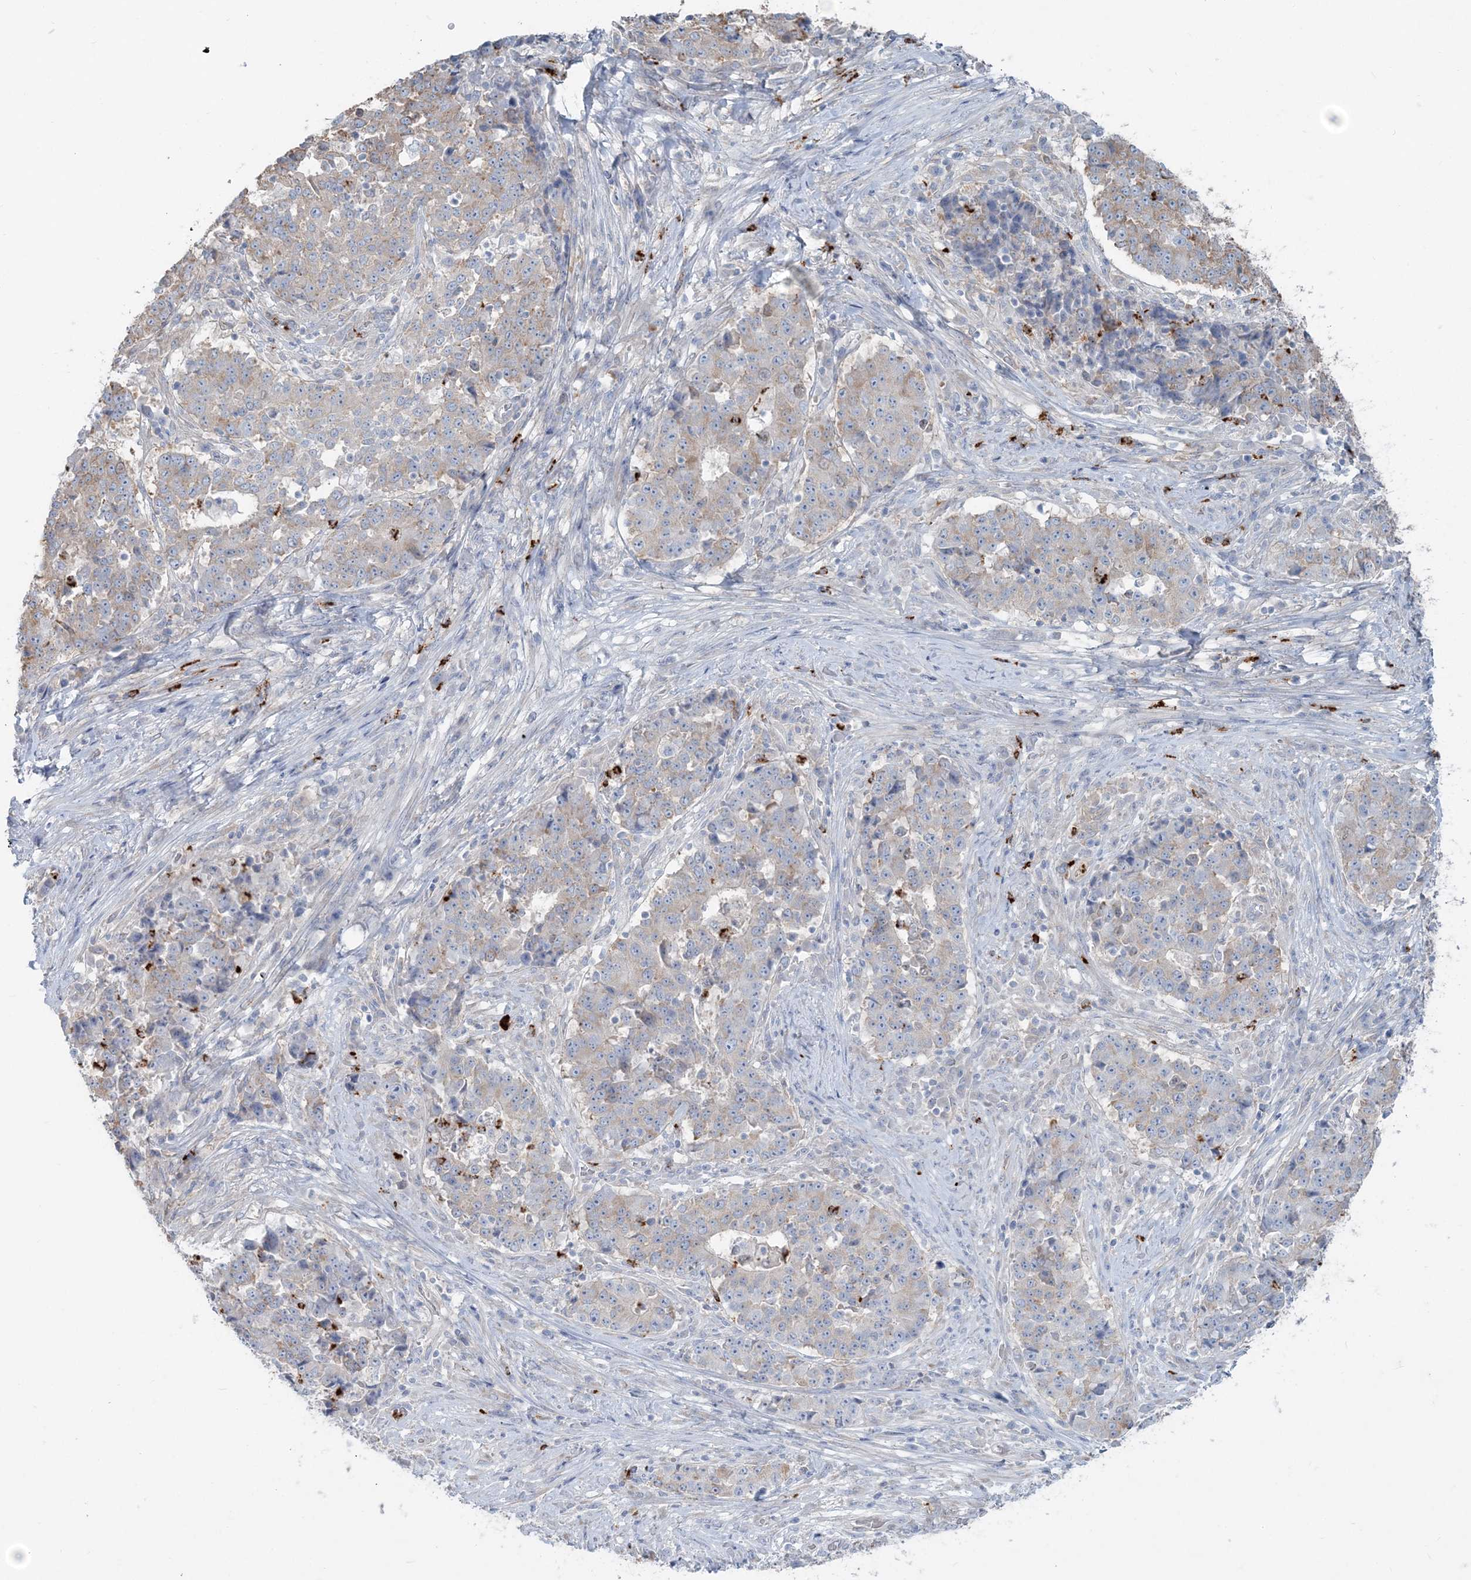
{"staining": {"intensity": "negative", "quantity": "none", "location": "none"}, "tissue": "stomach cancer", "cell_type": "Tumor cells", "image_type": "cancer", "snomed": [{"axis": "morphology", "description": "Adenocarcinoma, NOS"}, {"axis": "topography", "description": "Stomach"}], "caption": "Immunohistochemistry histopathology image of human stomach cancer stained for a protein (brown), which shows no expression in tumor cells.", "gene": "CCNJ", "patient": {"sex": "male", "age": 59}}